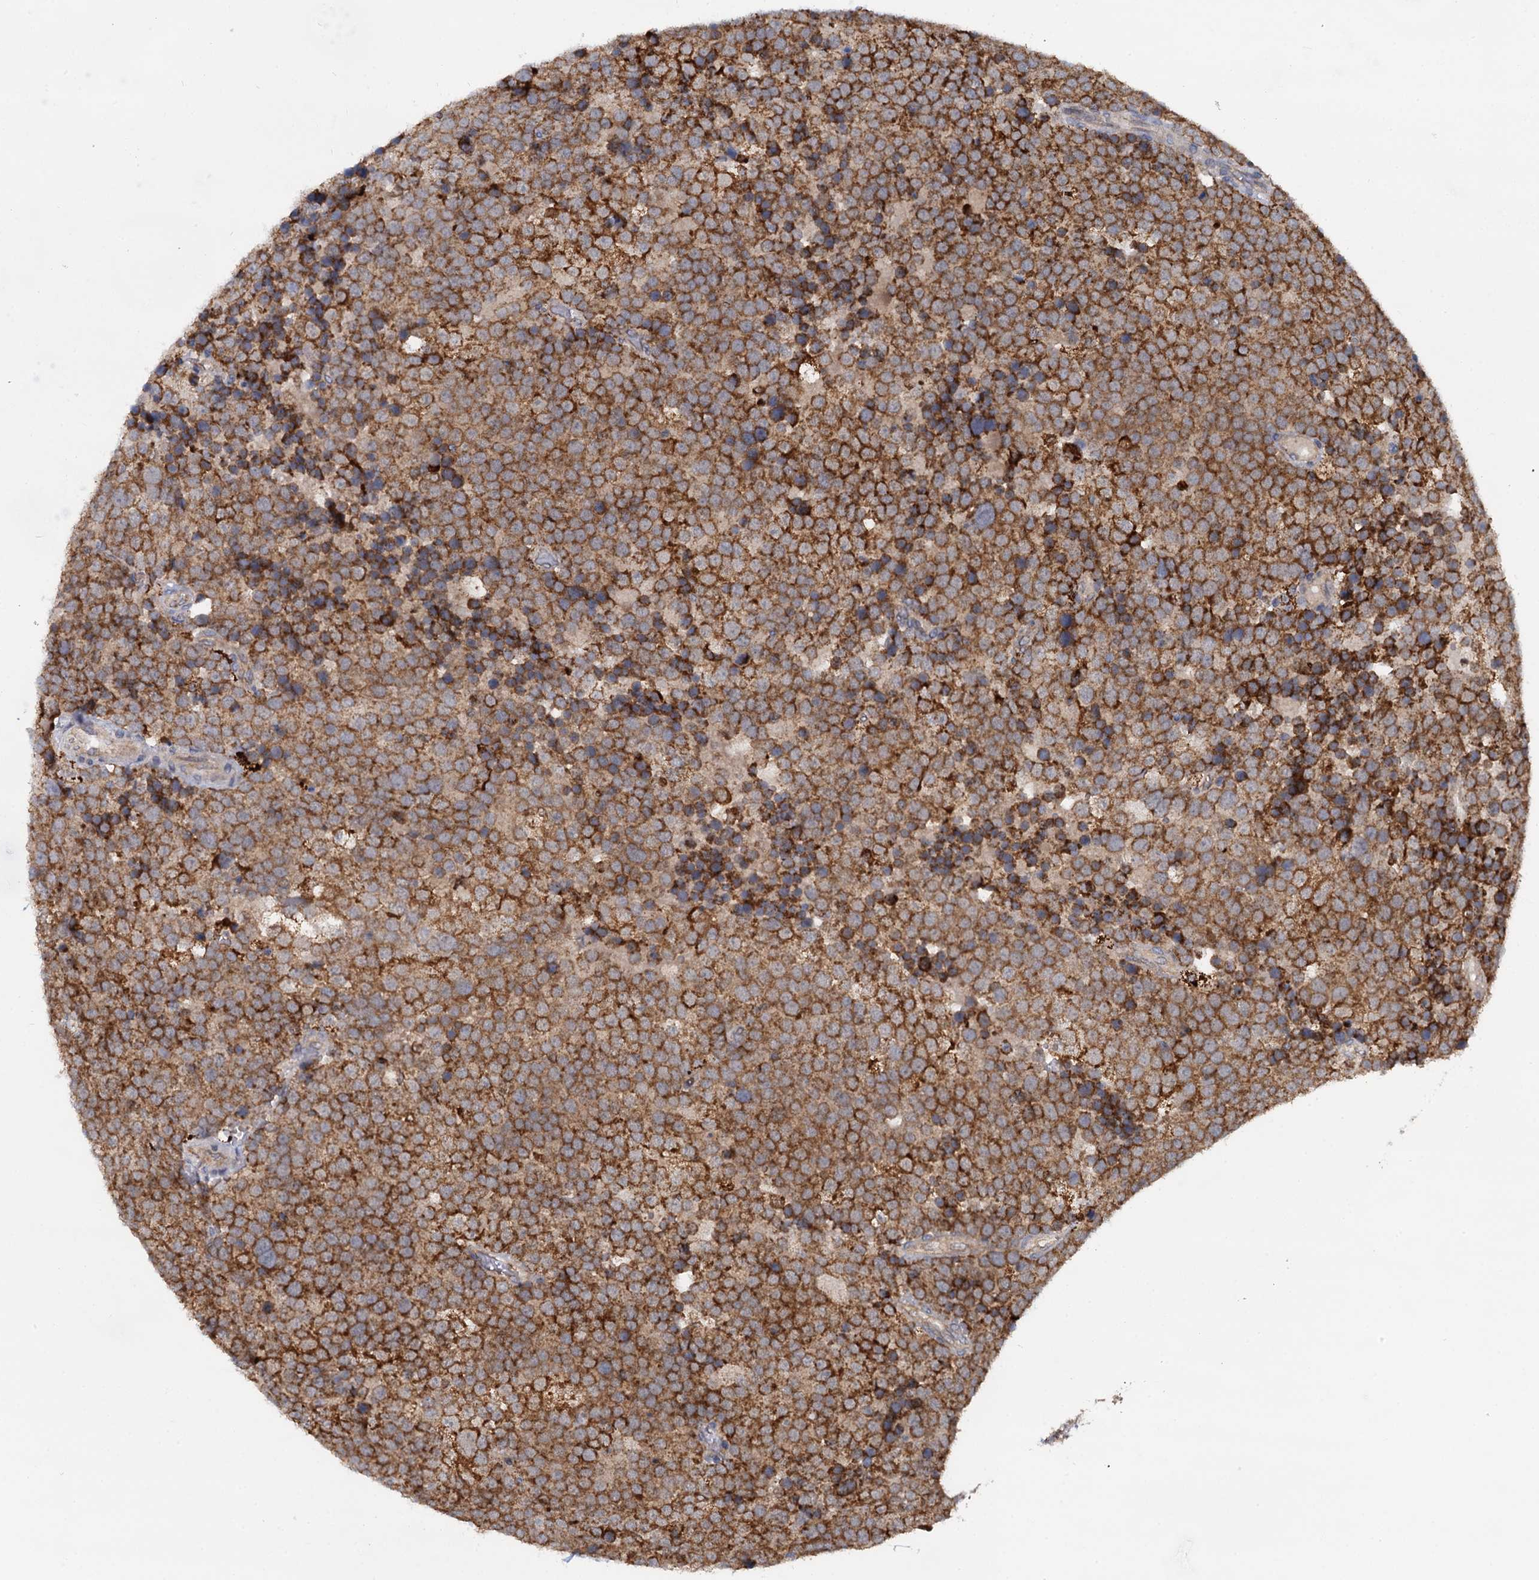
{"staining": {"intensity": "moderate", "quantity": ">75%", "location": "cytoplasmic/membranous"}, "tissue": "testis cancer", "cell_type": "Tumor cells", "image_type": "cancer", "snomed": [{"axis": "morphology", "description": "Seminoma, NOS"}, {"axis": "topography", "description": "Testis"}], "caption": "Approximately >75% of tumor cells in testis seminoma display moderate cytoplasmic/membranous protein staining as visualized by brown immunohistochemical staining.", "gene": "UFM1", "patient": {"sex": "male", "age": 71}}